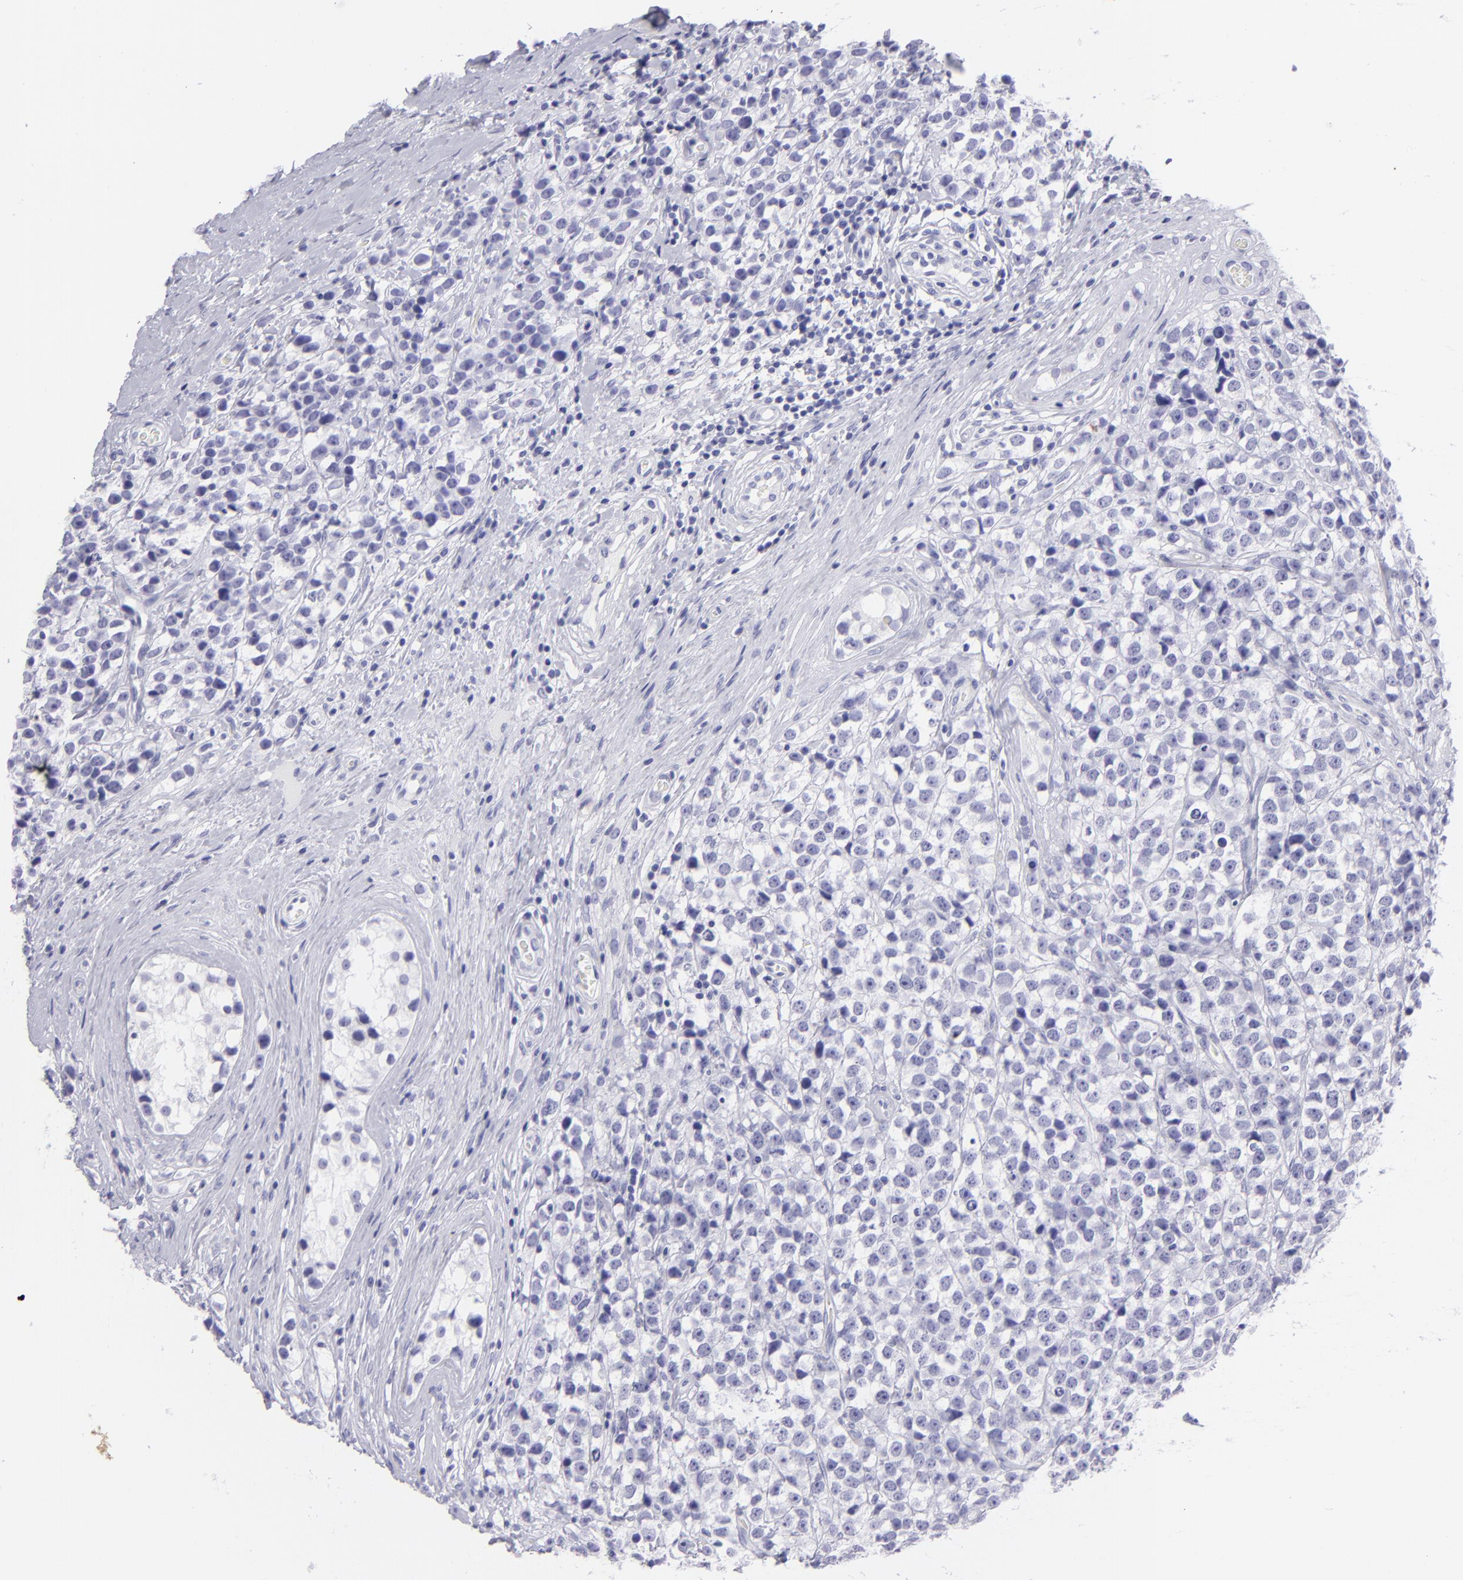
{"staining": {"intensity": "negative", "quantity": "none", "location": "none"}, "tissue": "testis cancer", "cell_type": "Tumor cells", "image_type": "cancer", "snomed": [{"axis": "morphology", "description": "Seminoma, NOS"}, {"axis": "topography", "description": "Testis"}], "caption": "A micrograph of testis cancer stained for a protein shows no brown staining in tumor cells.", "gene": "SLC1A3", "patient": {"sex": "male", "age": 25}}